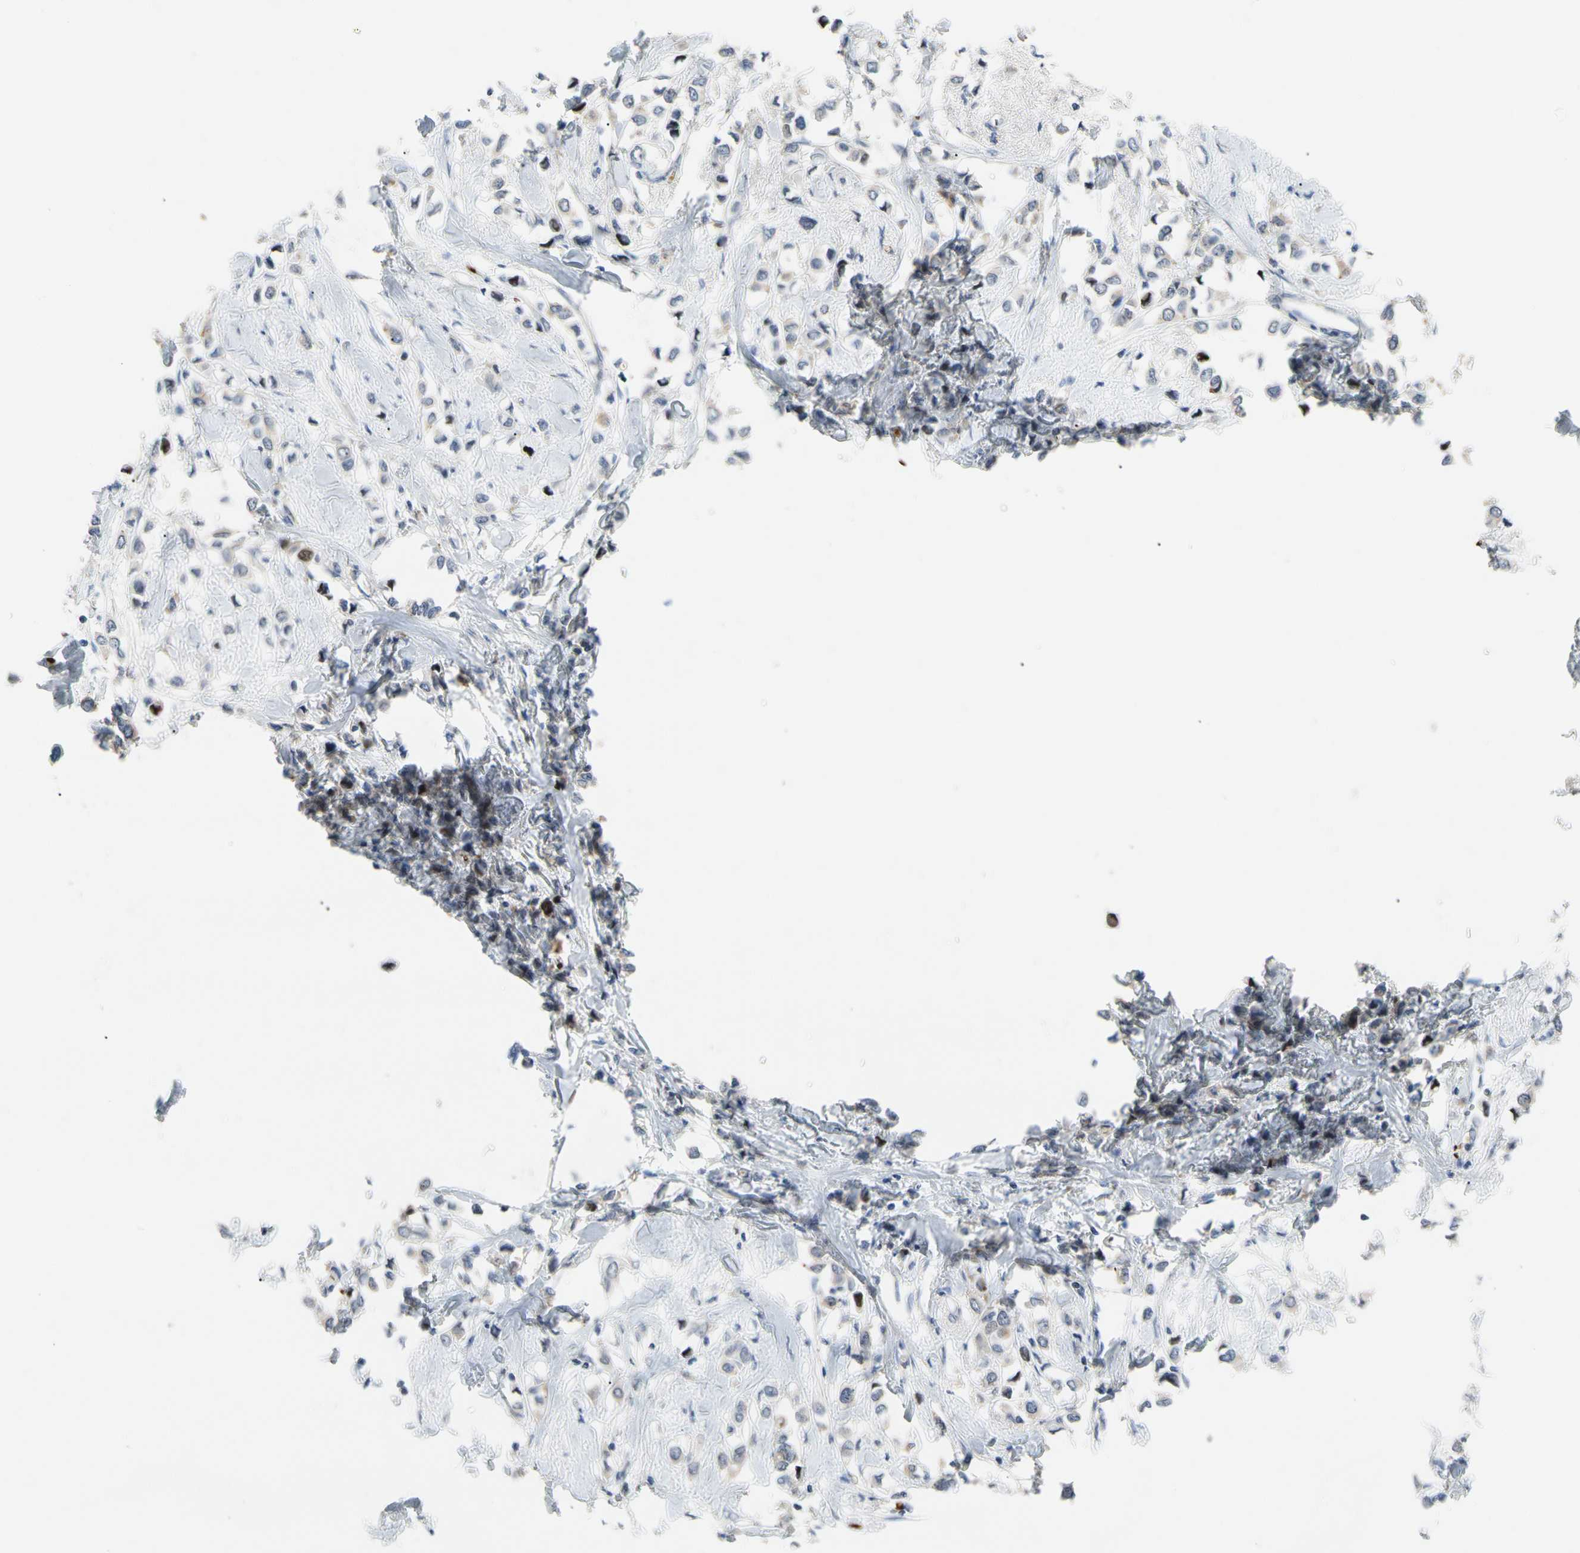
{"staining": {"intensity": "weak", "quantity": "25%-75%", "location": "cytoplasmic/membranous"}, "tissue": "breast cancer", "cell_type": "Tumor cells", "image_type": "cancer", "snomed": [{"axis": "morphology", "description": "Lobular carcinoma"}, {"axis": "topography", "description": "Breast"}], "caption": "Human lobular carcinoma (breast) stained for a protein (brown) demonstrates weak cytoplasmic/membranous positive staining in approximately 25%-75% of tumor cells.", "gene": "HMGCR", "patient": {"sex": "female", "age": 51}}